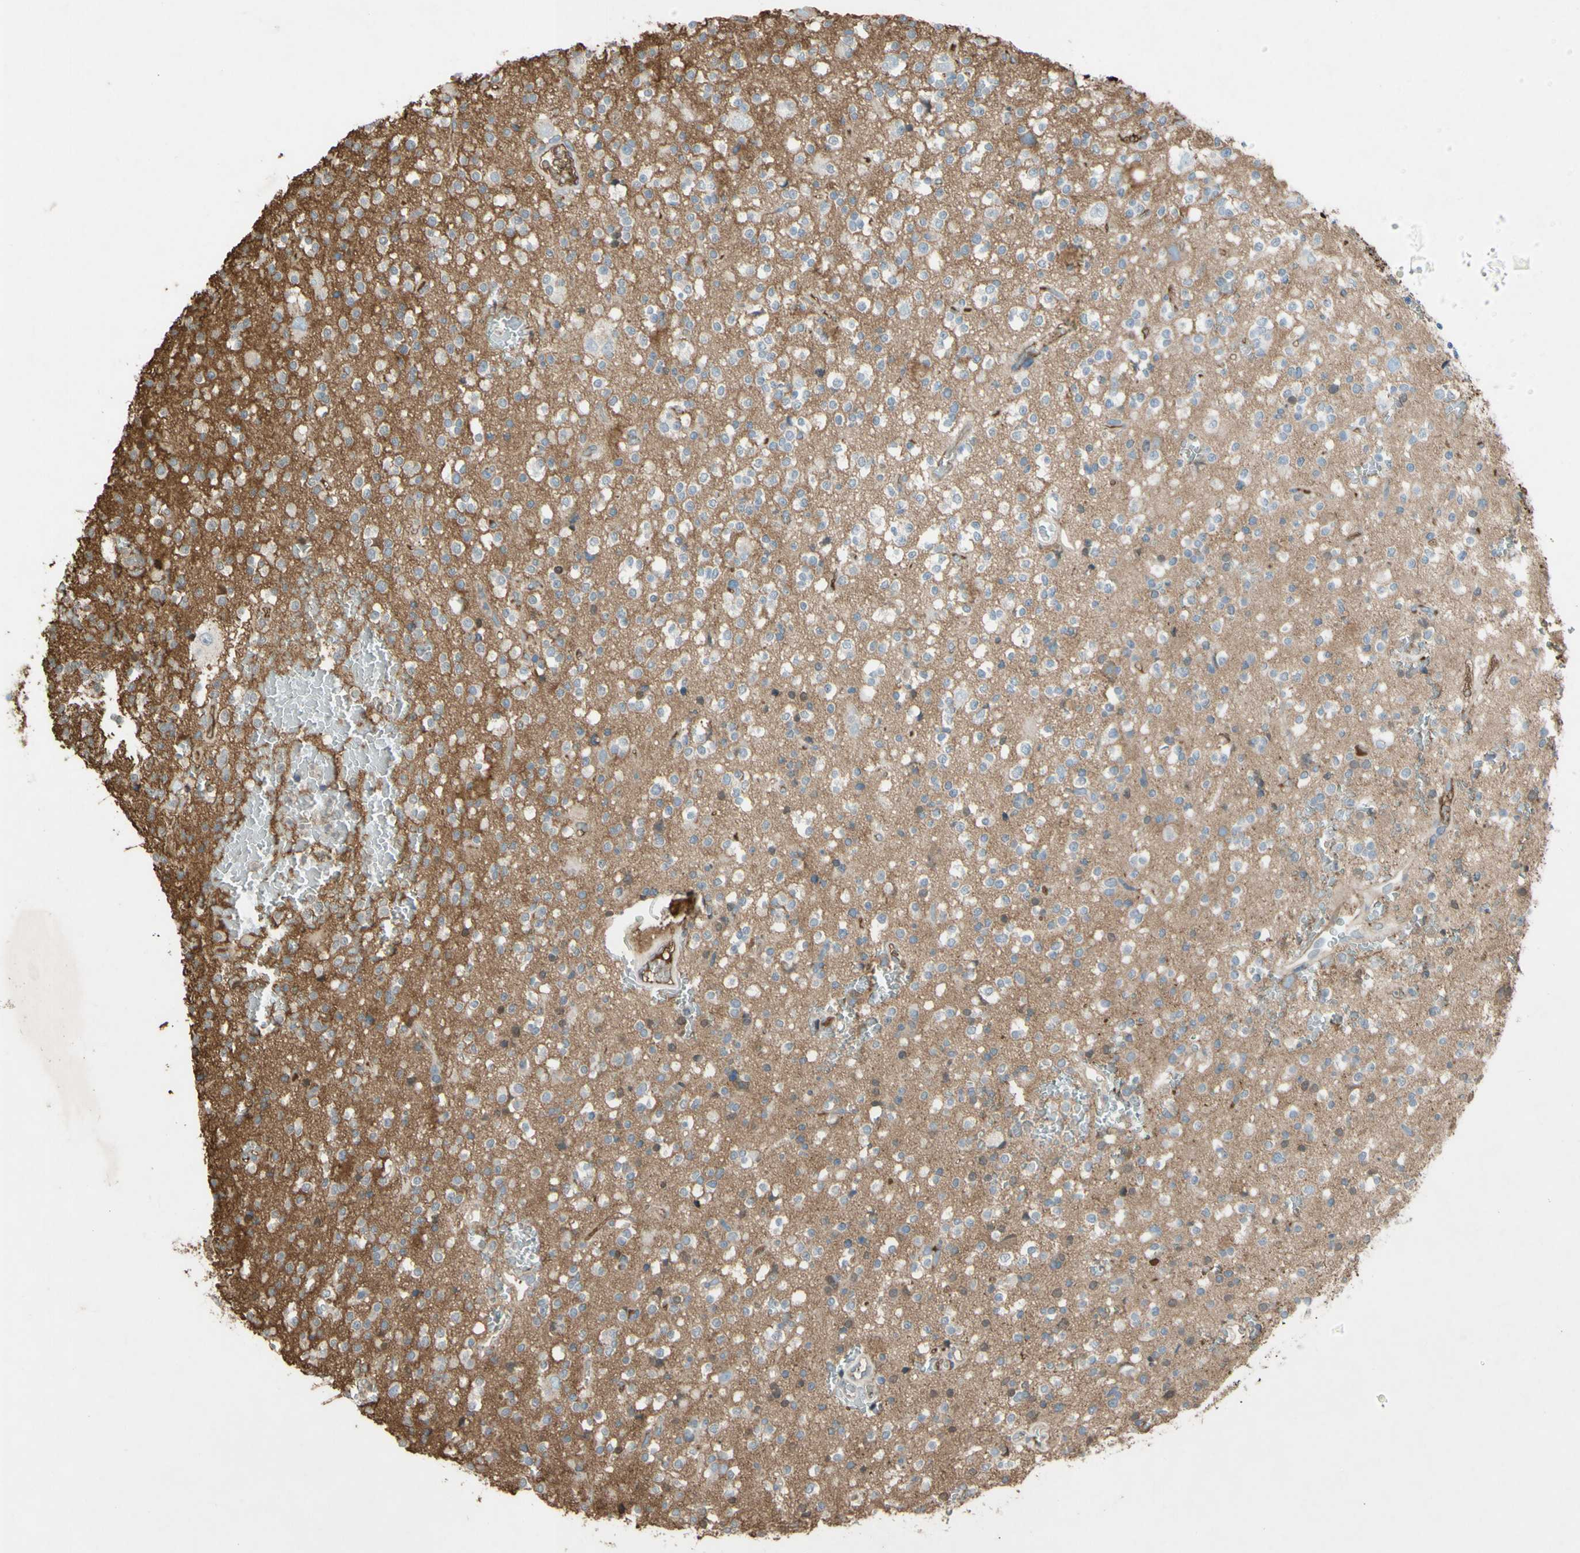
{"staining": {"intensity": "weak", "quantity": "<25%", "location": "cytoplasmic/membranous,nuclear"}, "tissue": "glioma", "cell_type": "Tumor cells", "image_type": "cancer", "snomed": [{"axis": "morphology", "description": "Glioma, malignant, High grade"}, {"axis": "topography", "description": "Brain"}], "caption": "Tumor cells show no significant expression in malignant glioma (high-grade).", "gene": "TIMP2", "patient": {"sex": "male", "age": 47}}